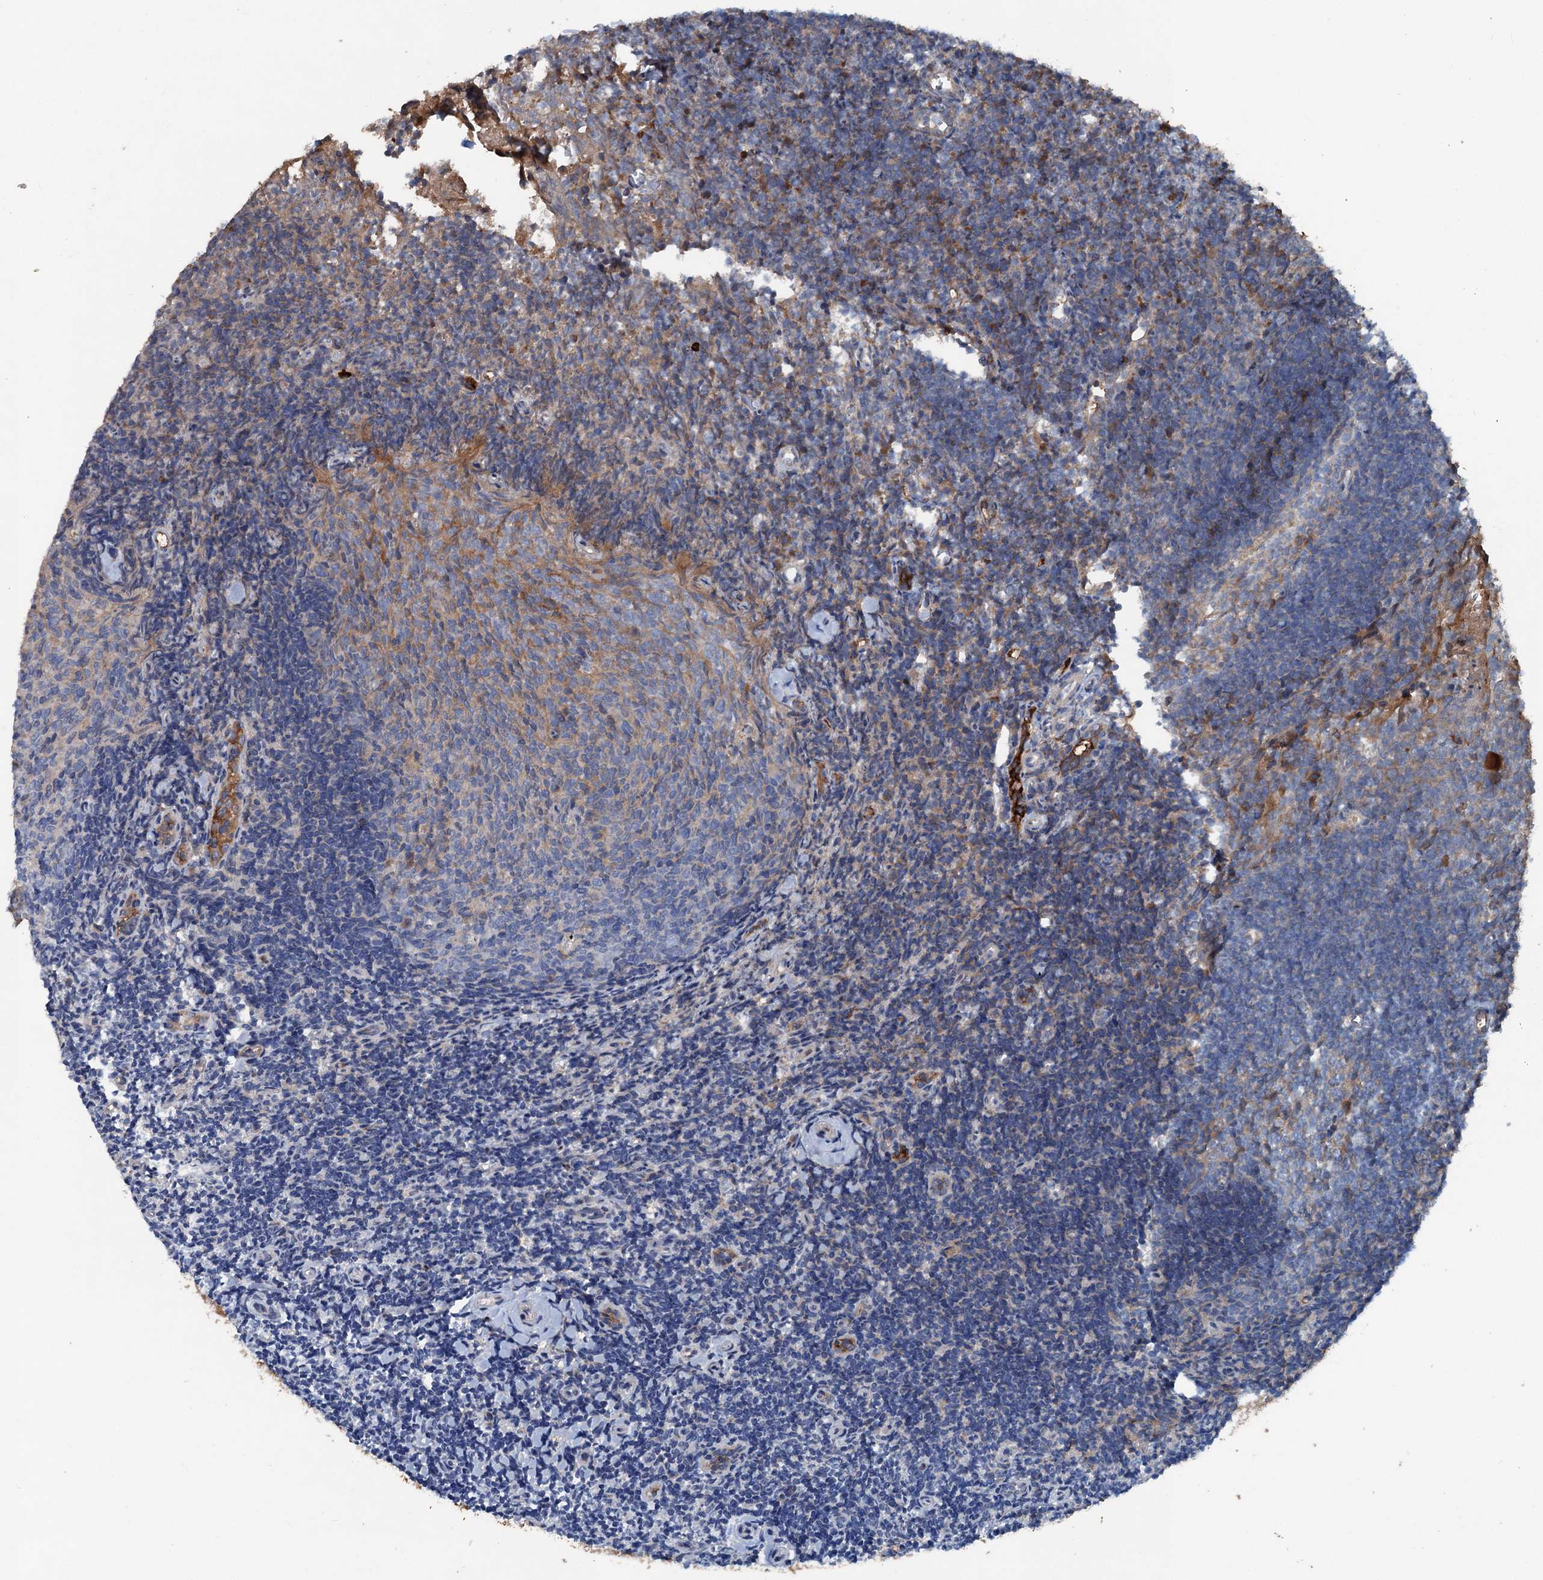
{"staining": {"intensity": "moderate", "quantity": "<25%", "location": "cytoplasmic/membranous"}, "tissue": "tonsil", "cell_type": "Germinal center cells", "image_type": "normal", "snomed": [{"axis": "morphology", "description": "Normal tissue, NOS"}, {"axis": "topography", "description": "Tonsil"}], "caption": "Moderate cytoplasmic/membranous staining for a protein is identified in about <25% of germinal center cells of benign tonsil using immunohistochemistry.", "gene": "TAPBPL", "patient": {"sex": "female", "age": 10}}